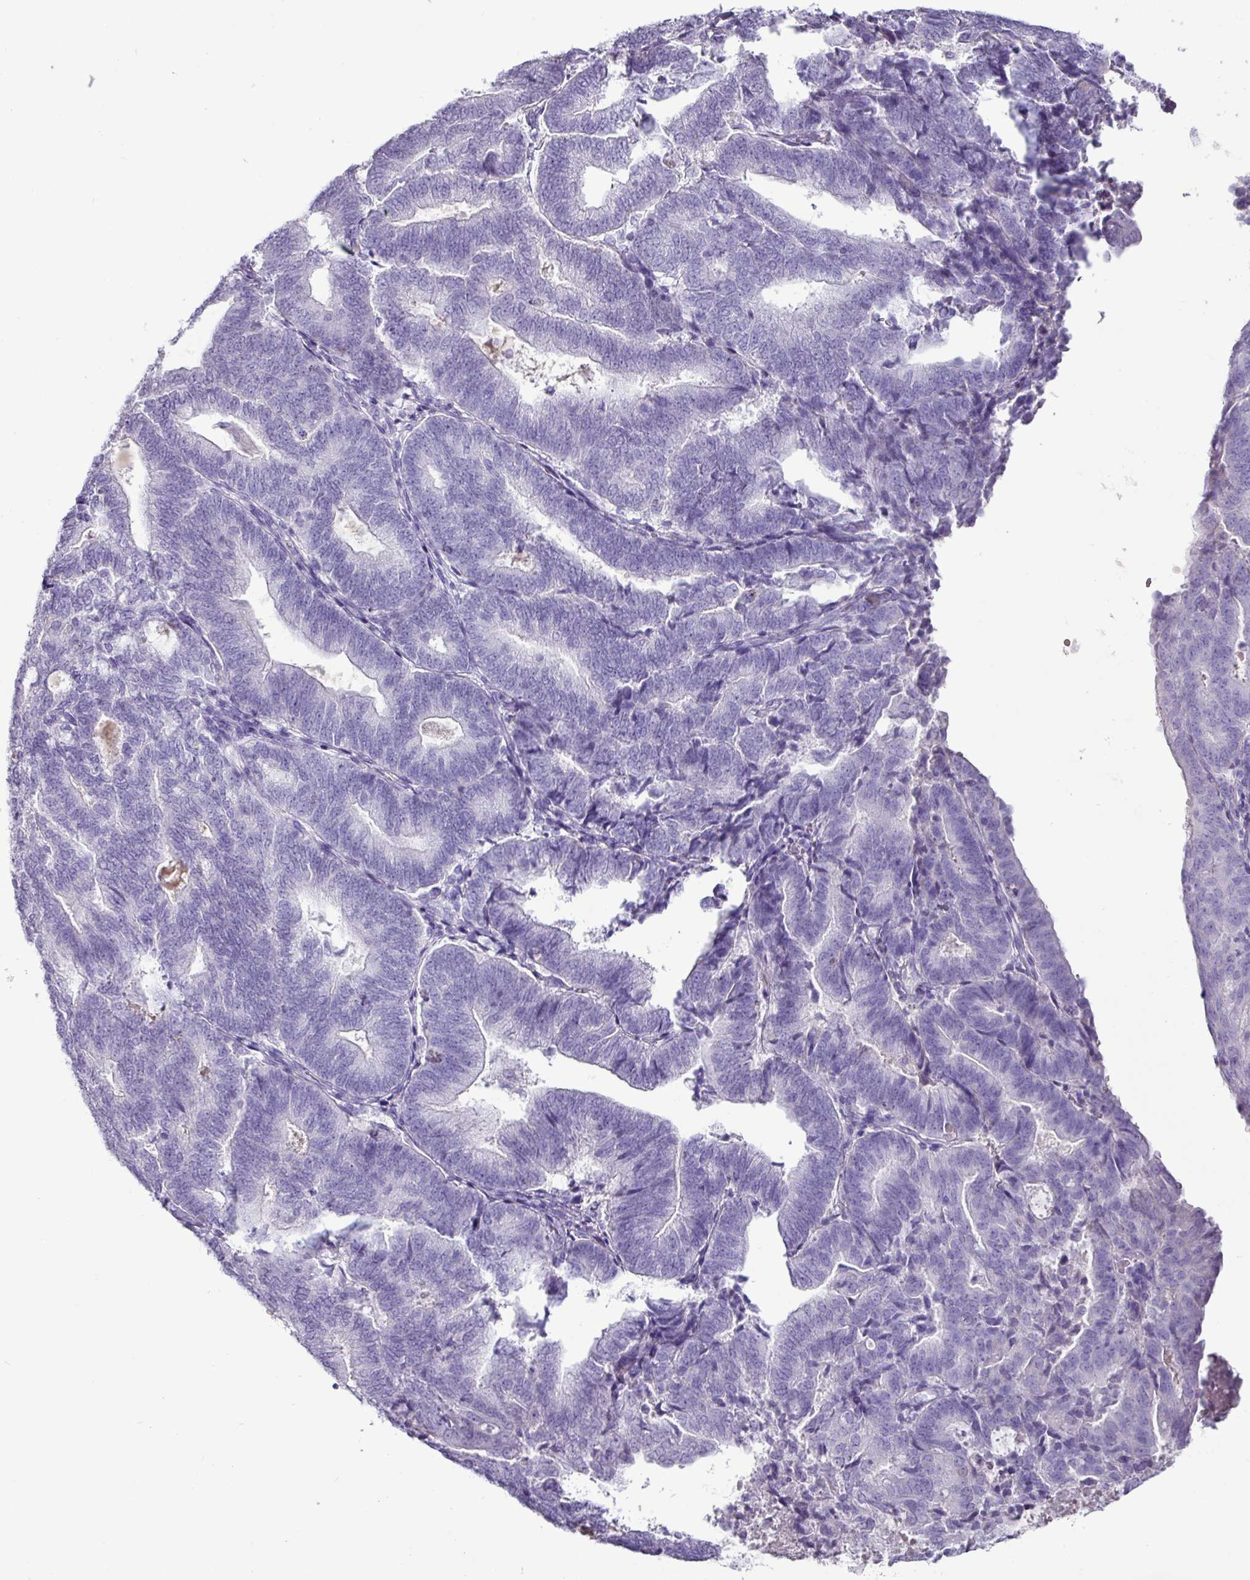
{"staining": {"intensity": "negative", "quantity": "none", "location": "none"}, "tissue": "endometrial cancer", "cell_type": "Tumor cells", "image_type": "cancer", "snomed": [{"axis": "morphology", "description": "Adenocarcinoma, NOS"}, {"axis": "topography", "description": "Endometrium"}], "caption": "Tumor cells show no significant protein positivity in adenocarcinoma (endometrial). Brightfield microscopy of IHC stained with DAB (3,3'-diaminobenzidine) (brown) and hematoxylin (blue), captured at high magnification.", "gene": "GSTA3", "patient": {"sex": "female", "age": 70}}